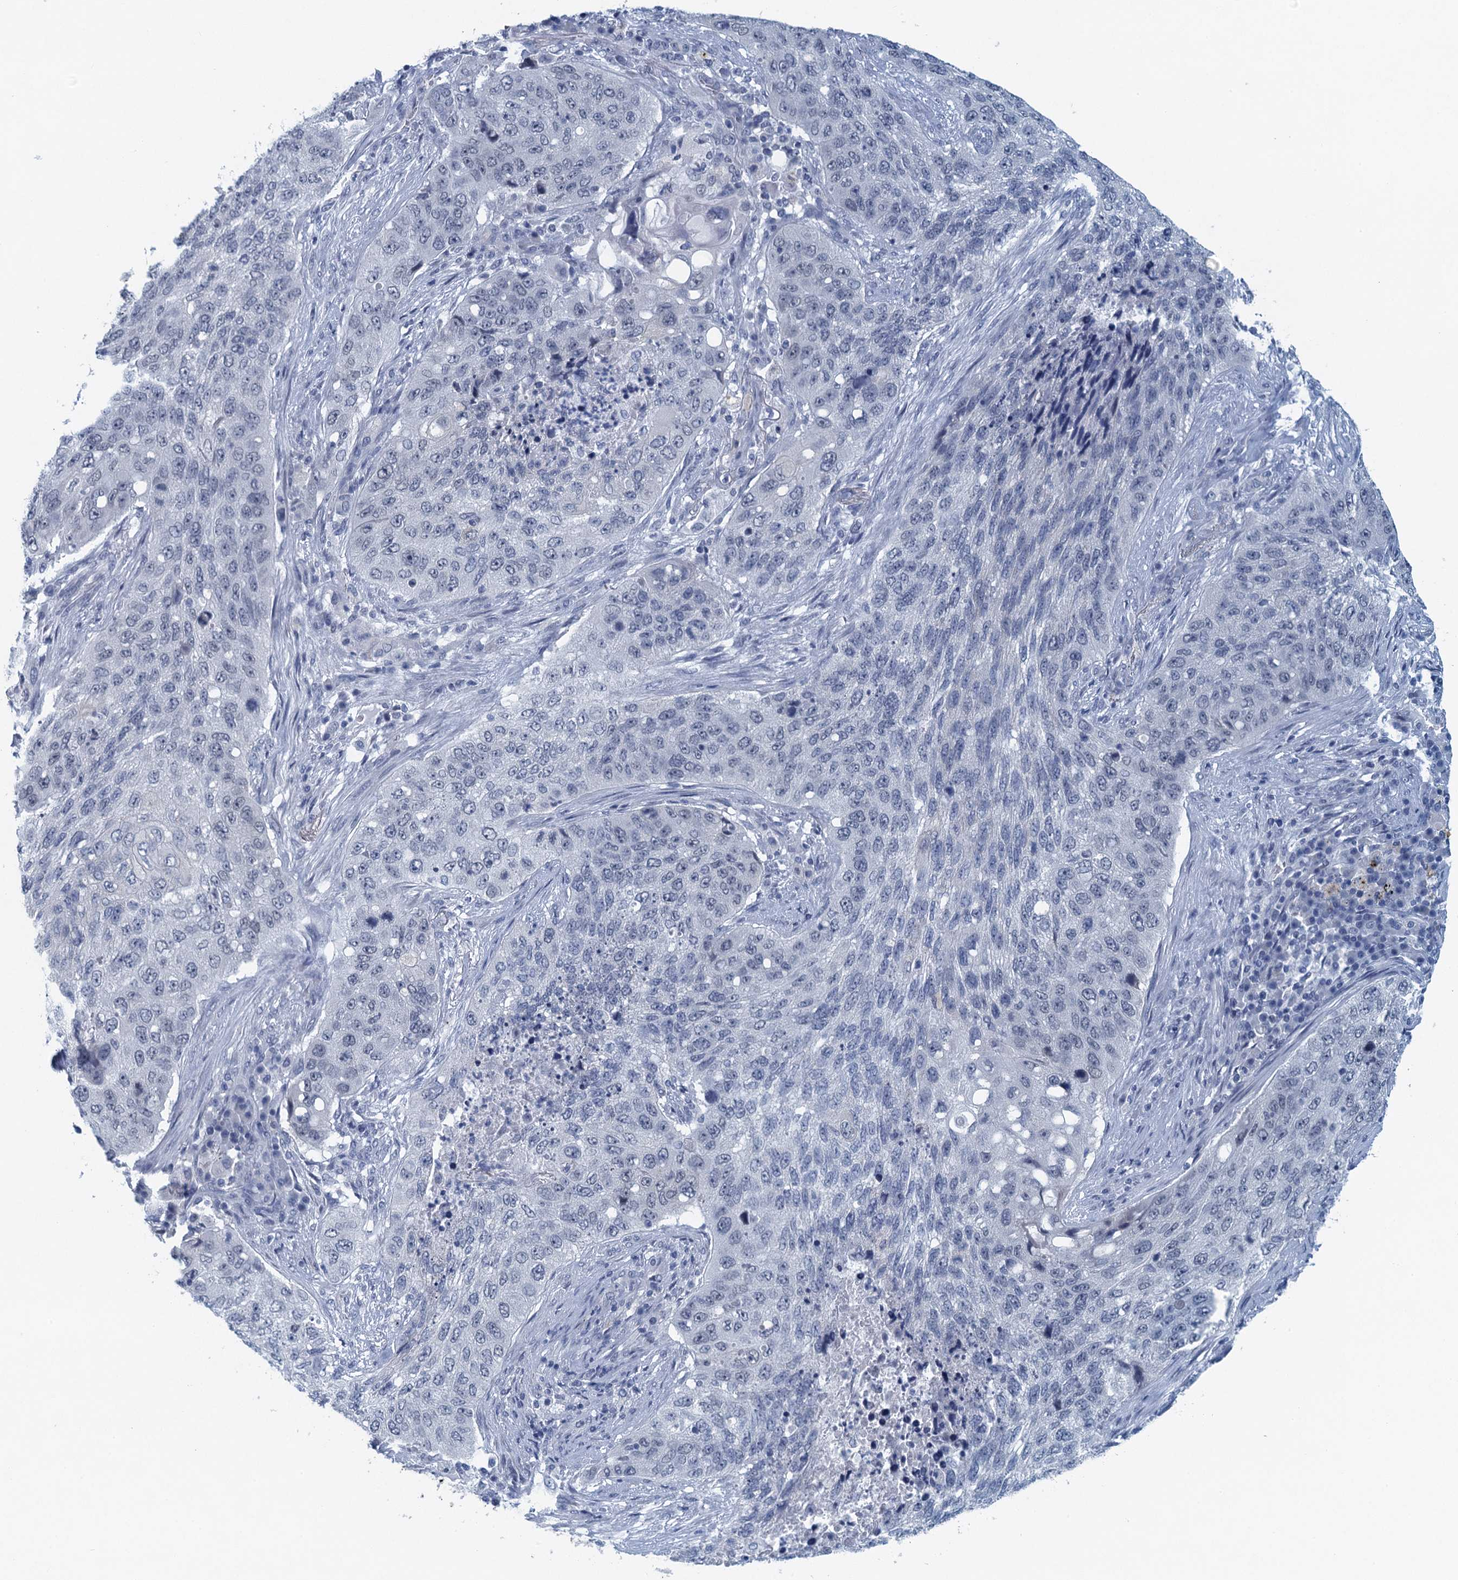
{"staining": {"intensity": "negative", "quantity": "none", "location": "none"}, "tissue": "lung cancer", "cell_type": "Tumor cells", "image_type": "cancer", "snomed": [{"axis": "morphology", "description": "Squamous cell carcinoma, NOS"}, {"axis": "topography", "description": "Lung"}], "caption": "Image shows no significant protein positivity in tumor cells of lung cancer.", "gene": "ENSG00000131152", "patient": {"sex": "female", "age": 63}}